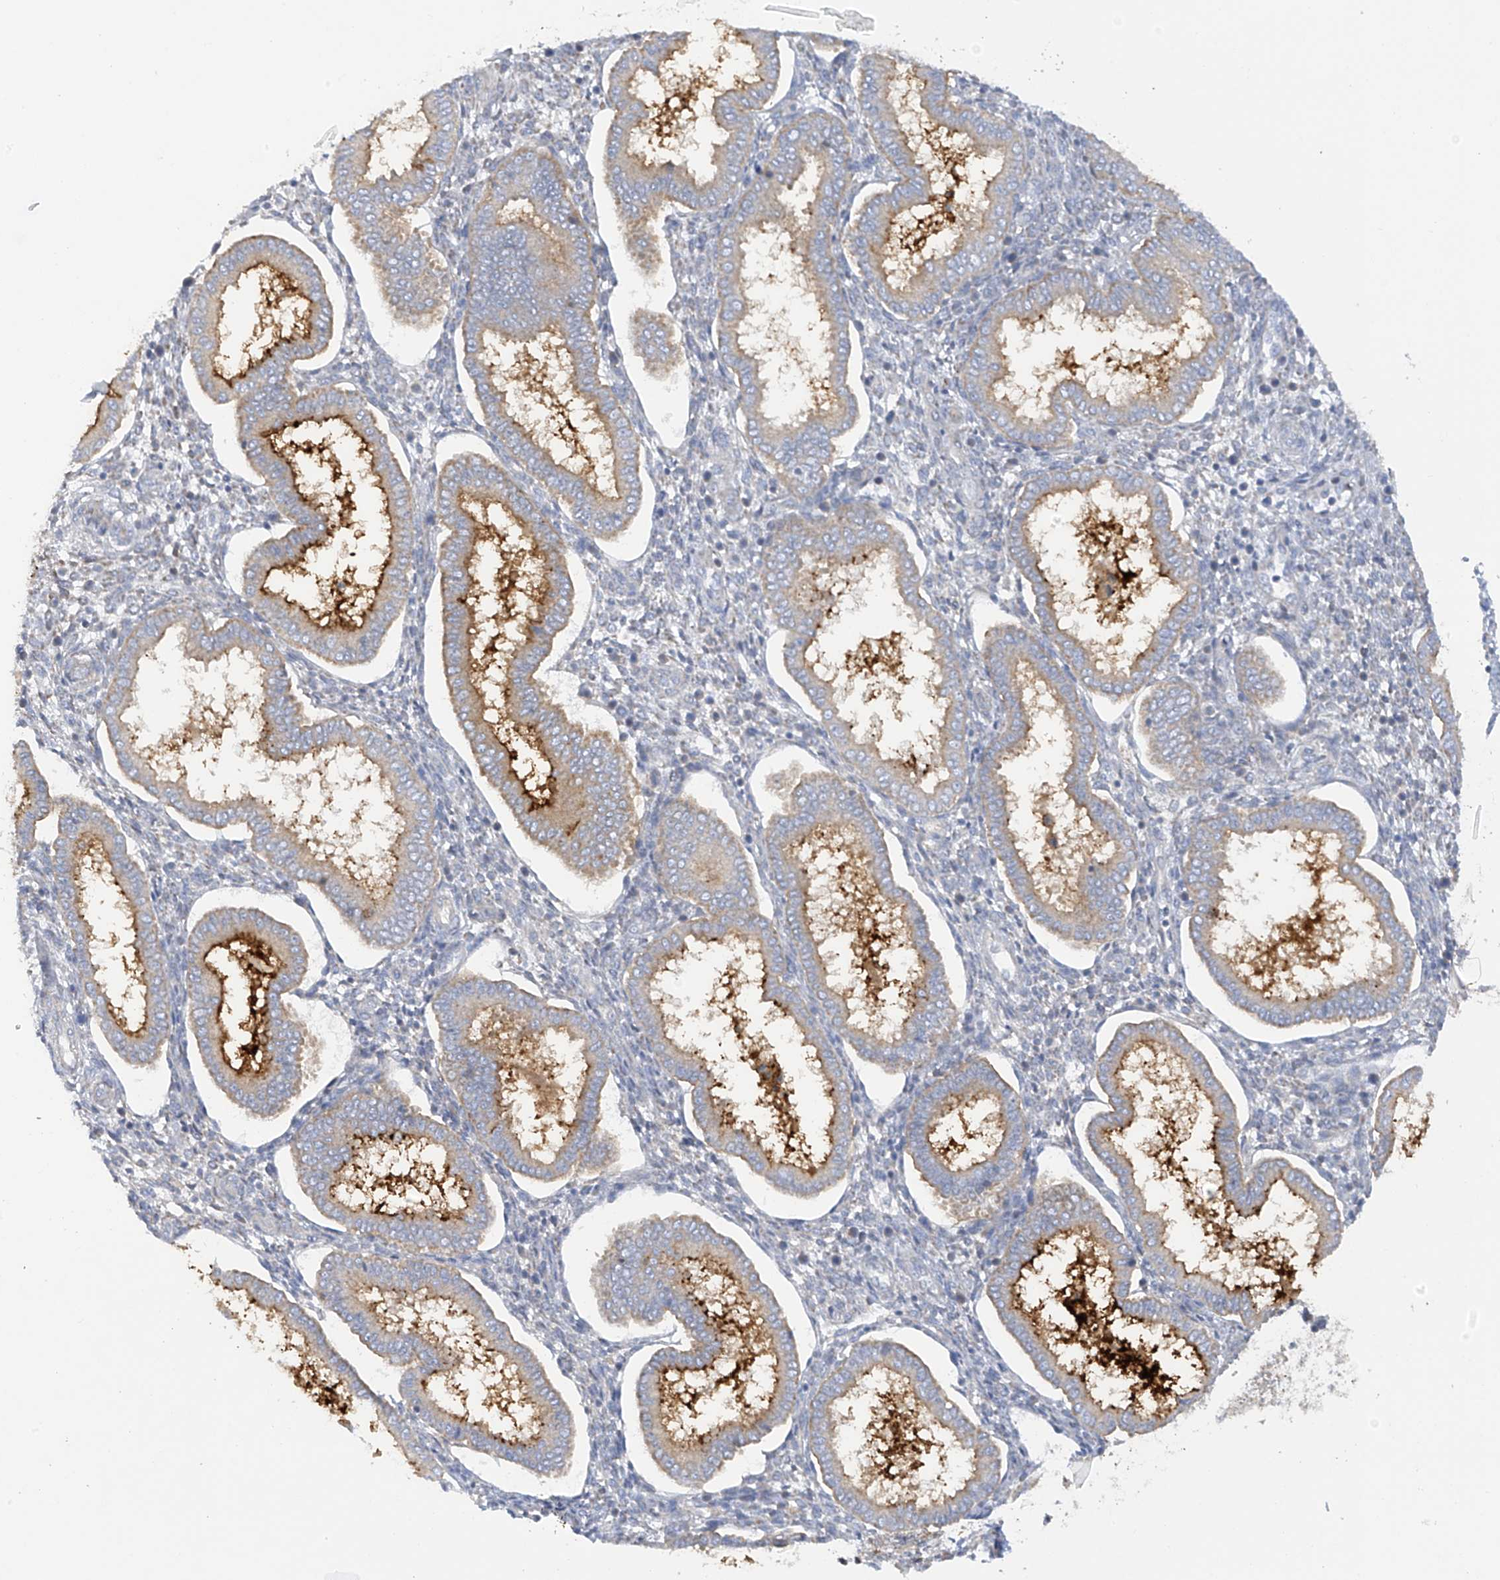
{"staining": {"intensity": "negative", "quantity": "none", "location": "none"}, "tissue": "endometrium", "cell_type": "Cells in endometrial stroma", "image_type": "normal", "snomed": [{"axis": "morphology", "description": "Normal tissue, NOS"}, {"axis": "topography", "description": "Endometrium"}], "caption": "This is a micrograph of IHC staining of benign endometrium, which shows no positivity in cells in endometrial stroma. The staining is performed using DAB brown chromogen with nuclei counter-stained in using hematoxylin.", "gene": "METTL18", "patient": {"sex": "female", "age": 24}}